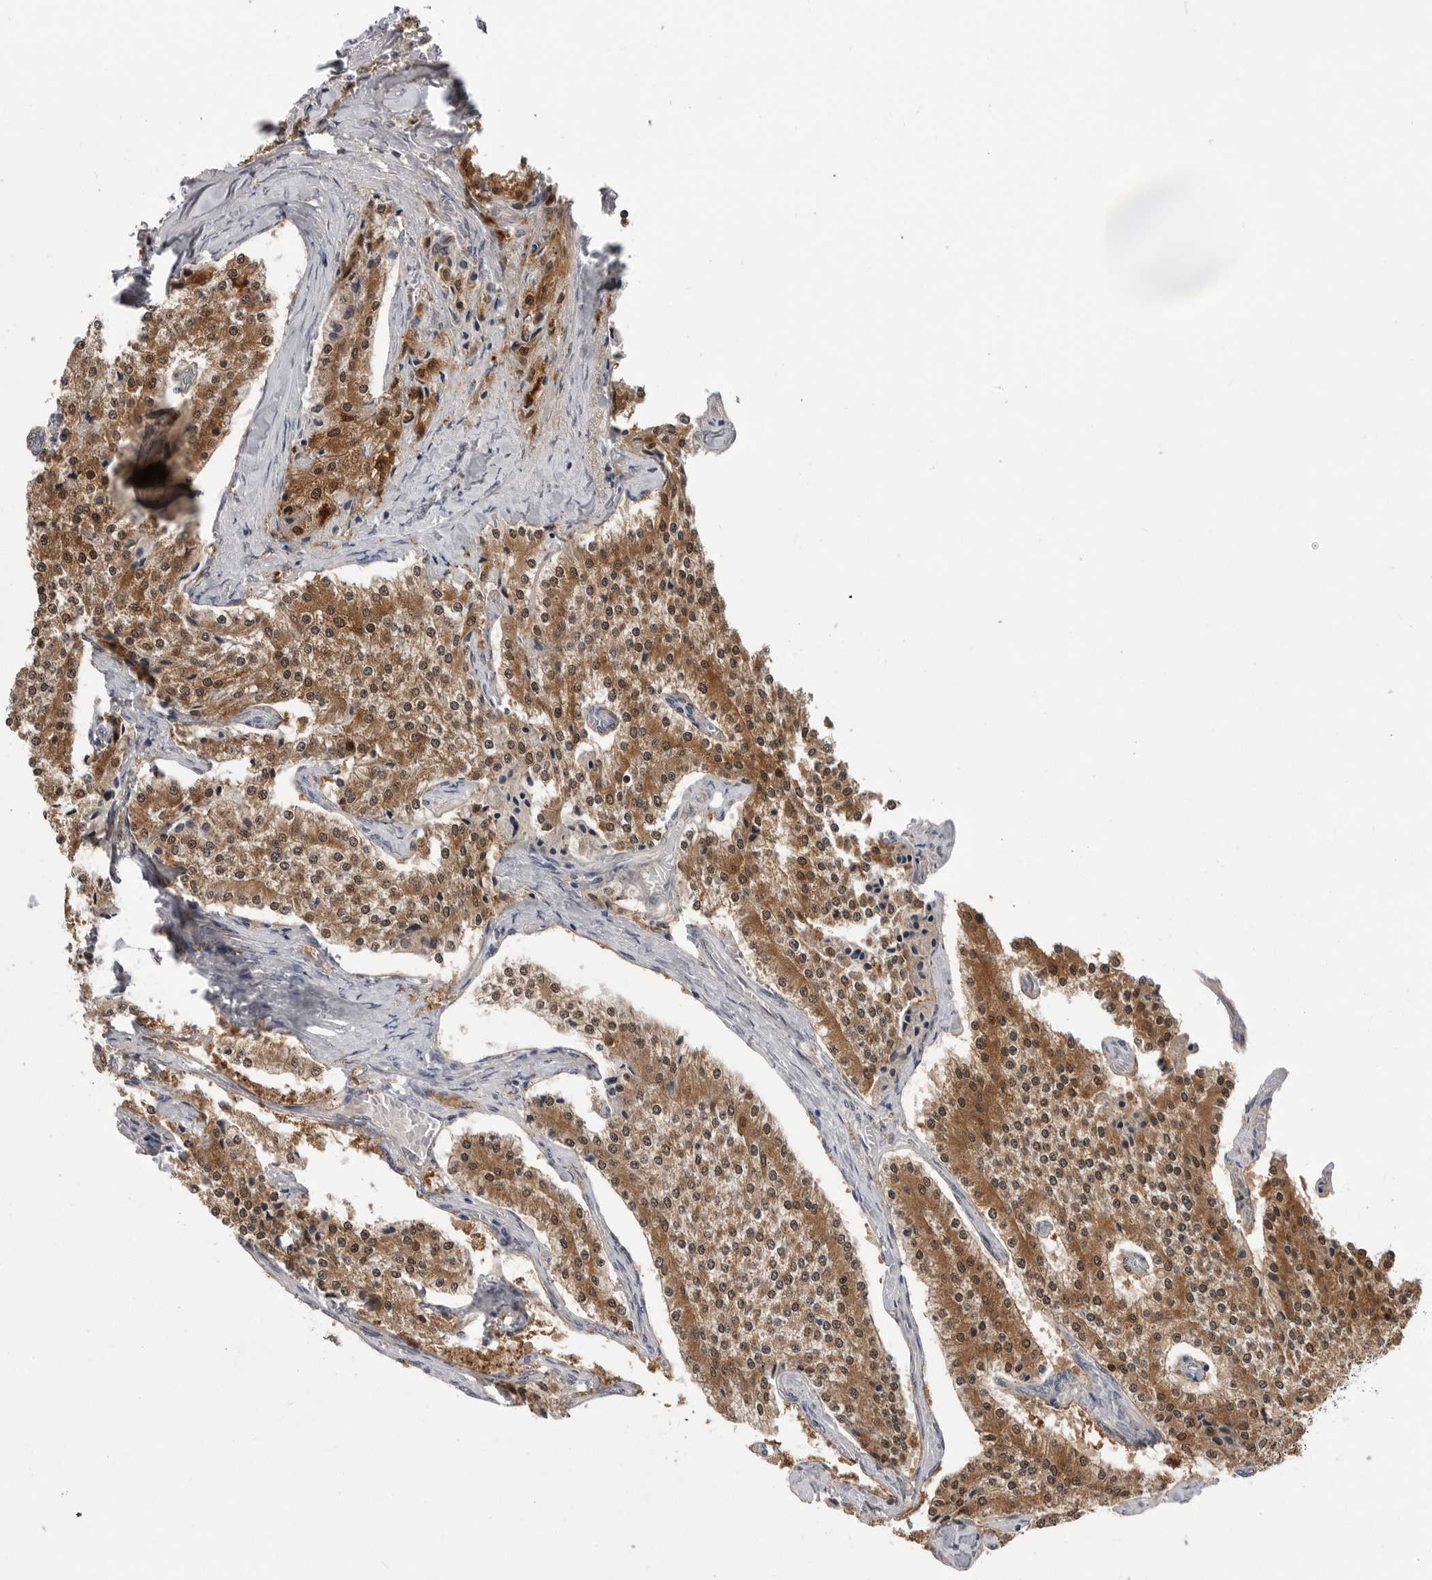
{"staining": {"intensity": "moderate", "quantity": ">75%", "location": "cytoplasmic/membranous,nuclear"}, "tissue": "carcinoid", "cell_type": "Tumor cells", "image_type": "cancer", "snomed": [{"axis": "morphology", "description": "Carcinoid, malignant, NOS"}, {"axis": "topography", "description": "Colon"}], "caption": "Carcinoid stained with a brown dye shows moderate cytoplasmic/membranous and nuclear positive staining in about >75% of tumor cells.", "gene": "PNPO", "patient": {"sex": "female", "age": 52}}